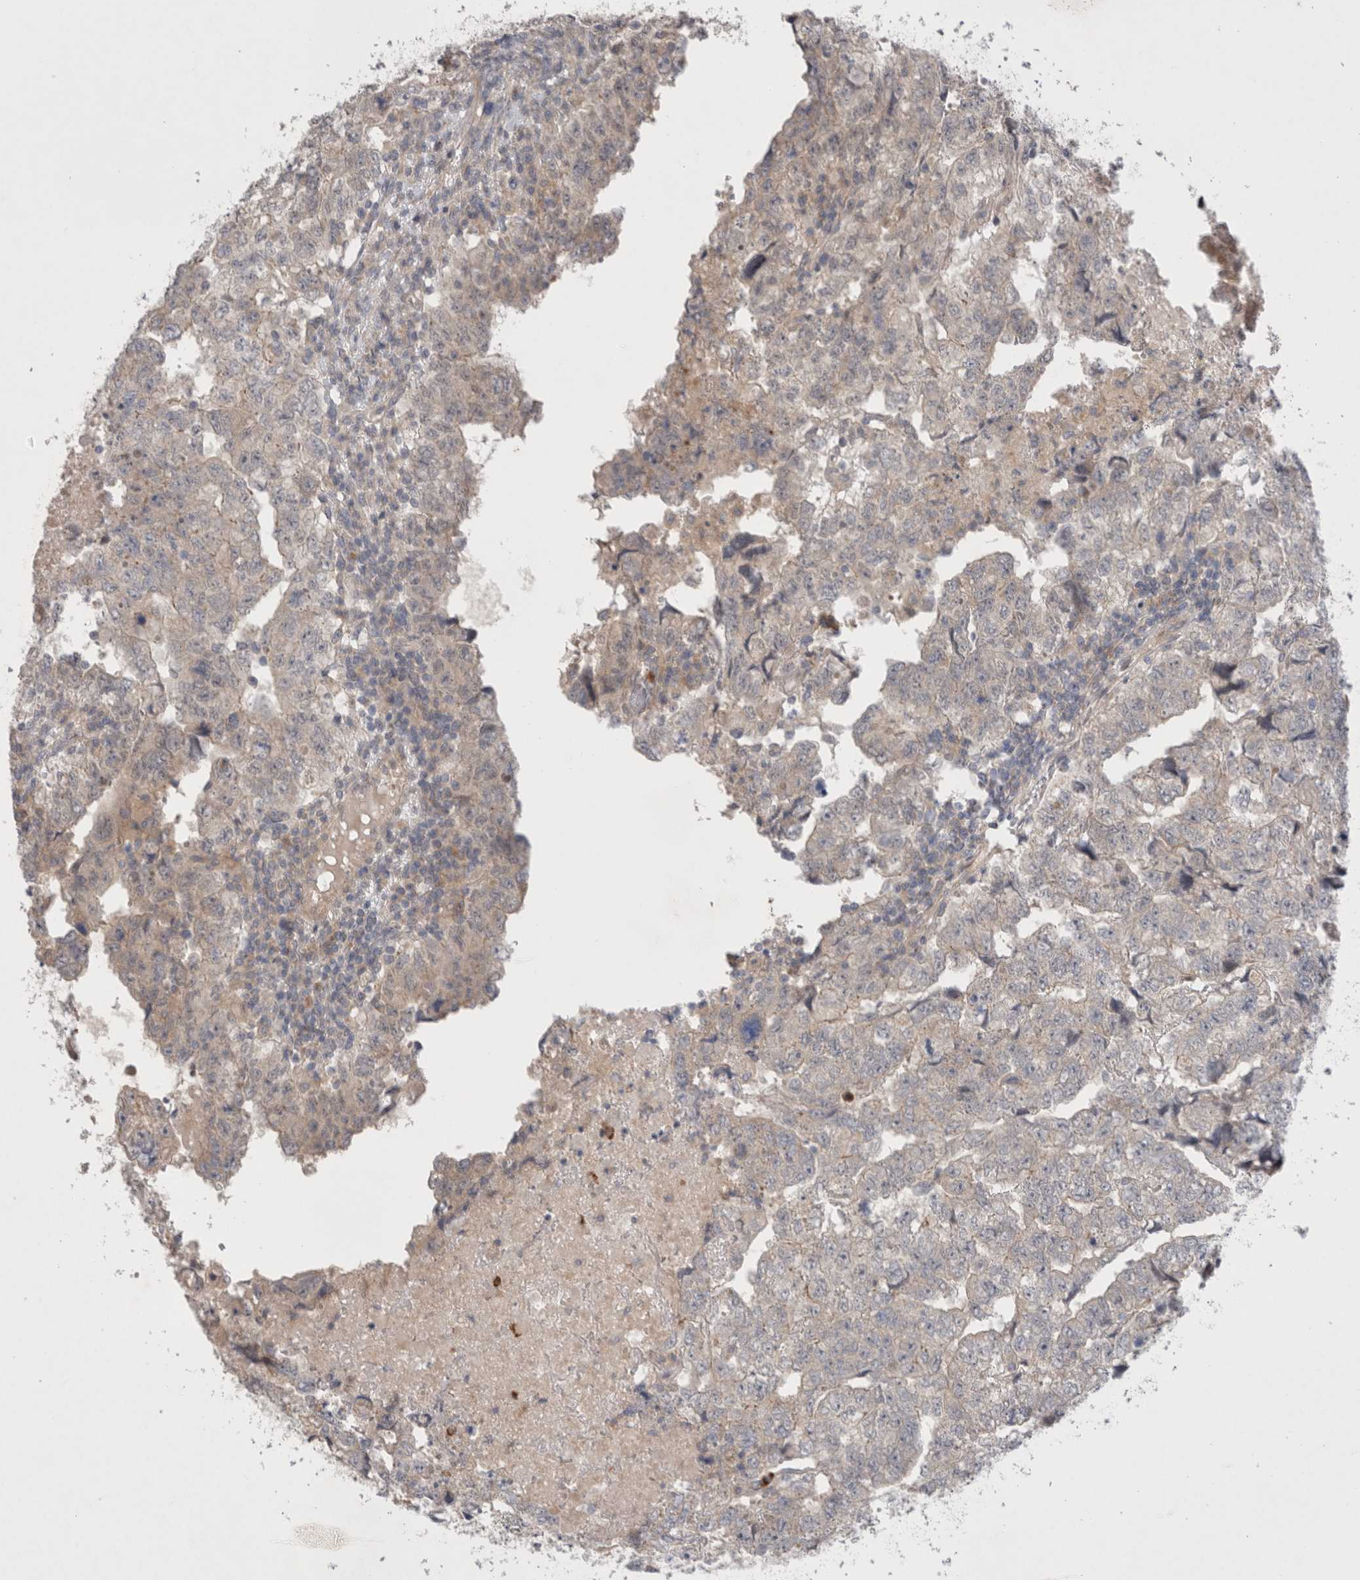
{"staining": {"intensity": "weak", "quantity": "<25%", "location": "cytoplasmic/membranous"}, "tissue": "testis cancer", "cell_type": "Tumor cells", "image_type": "cancer", "snomed": [{"axis": "morphology", "description": "Carcinoma, Embryonal, NOS"}, {"axis": "topography", "description": "Testis"}], "caption": "The histopathology image shows no staining of tumor cells in testis cancer.", "gene": "GSDMB", "patient": {"sex": "male", "age": 36}}